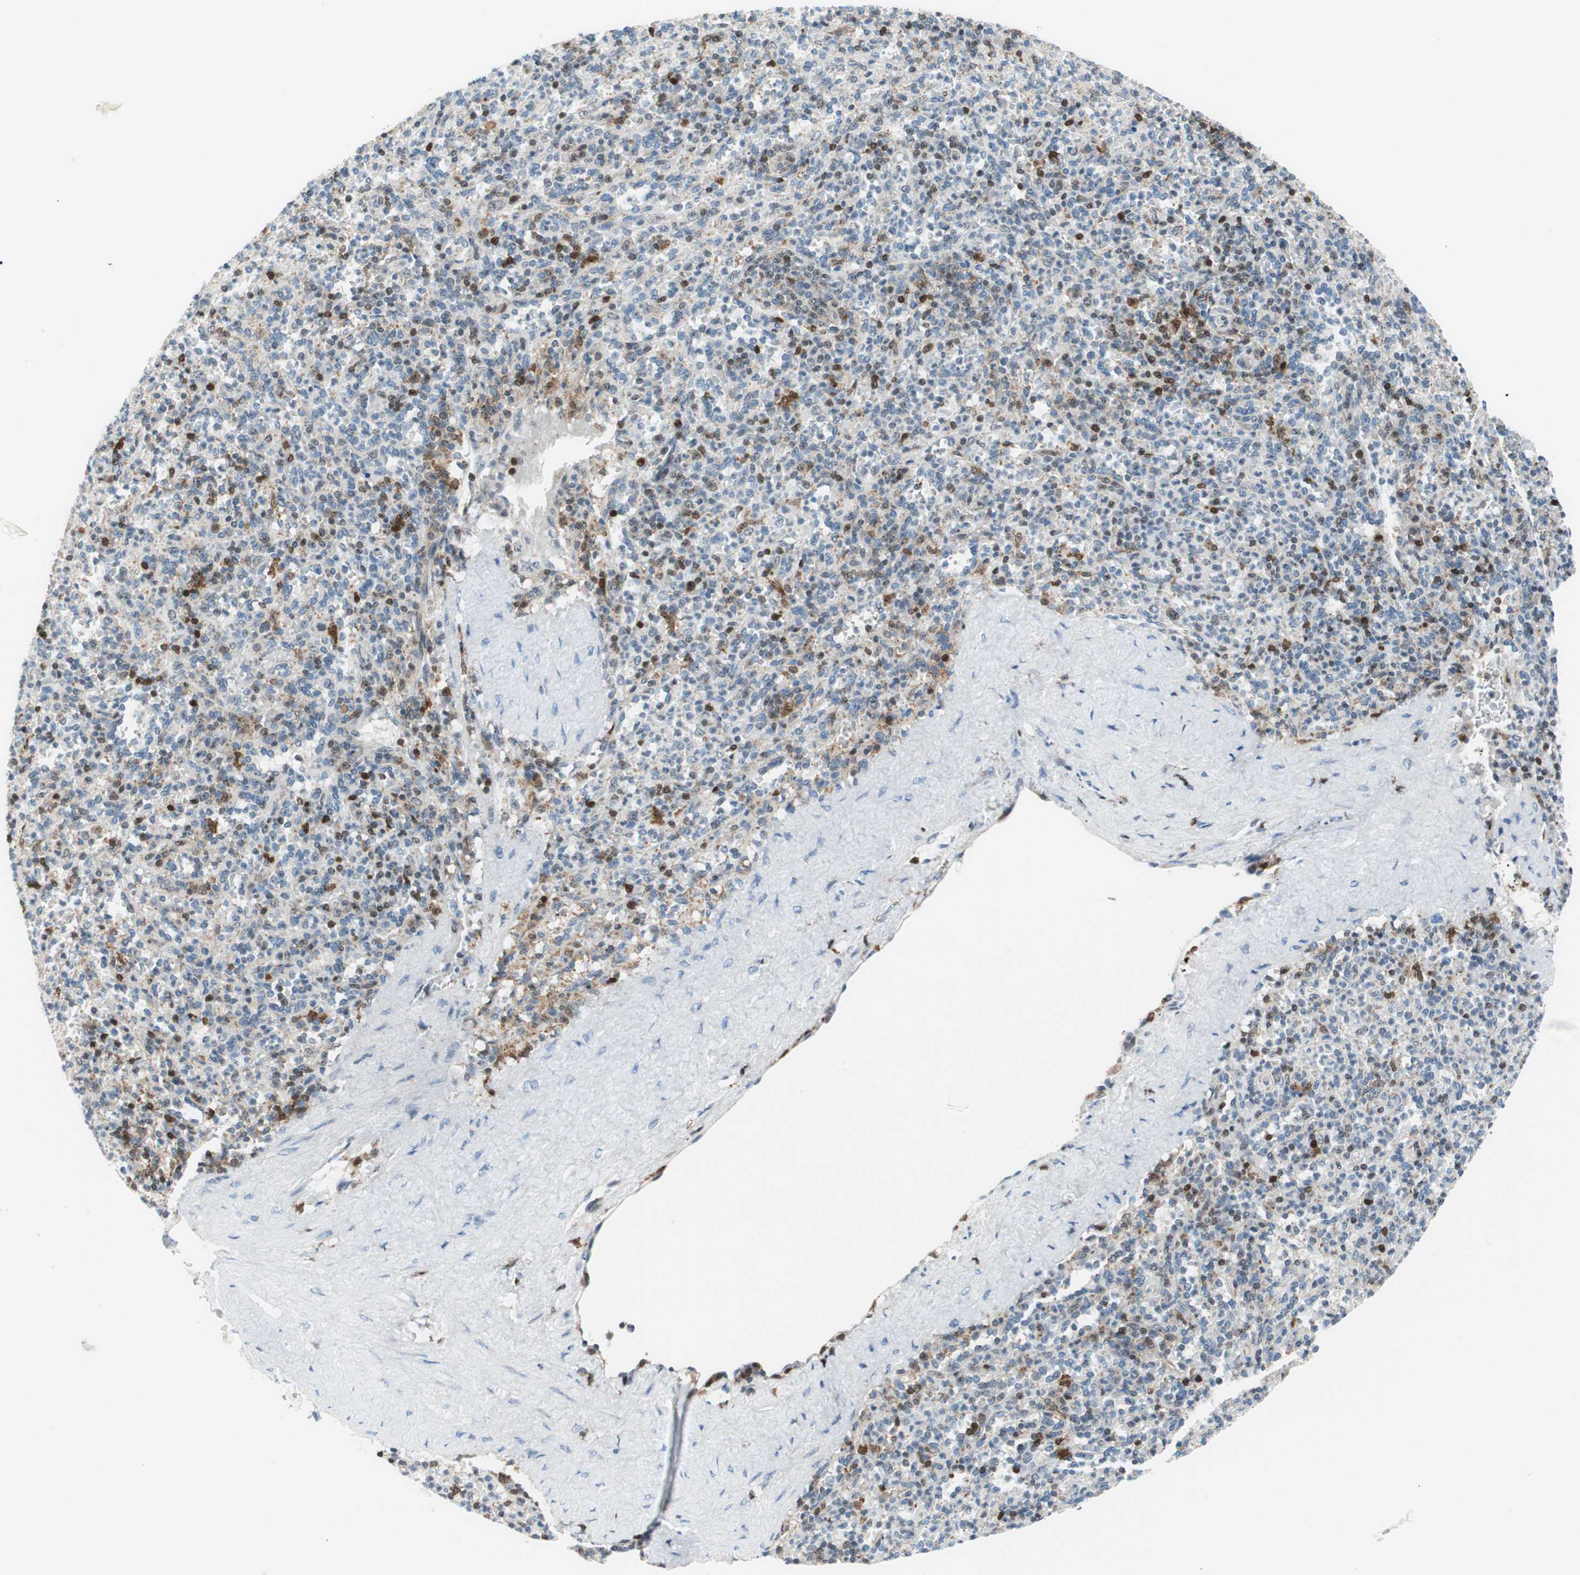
{"staining": {"intensity": "moderate", "quantity": "<25%", "location": "nuclear"}, "tissue": "spleen", "cell_type": "Cells in red pulp", "image_type": "normal", "snomed": [{"axis": "morphology", "description": "Normal tissue, NOS"}, {"axis": "topography", "description": "Spleen"}], "caption": "Immunohistochemistry of benign human spleen demonstrates low levels of moderate nuclear staining in about <25% of cells in red pulp. Nuclei are stained in blue.", "gene": "RGS10", "patient": {"sex": "male", "age": 36}}